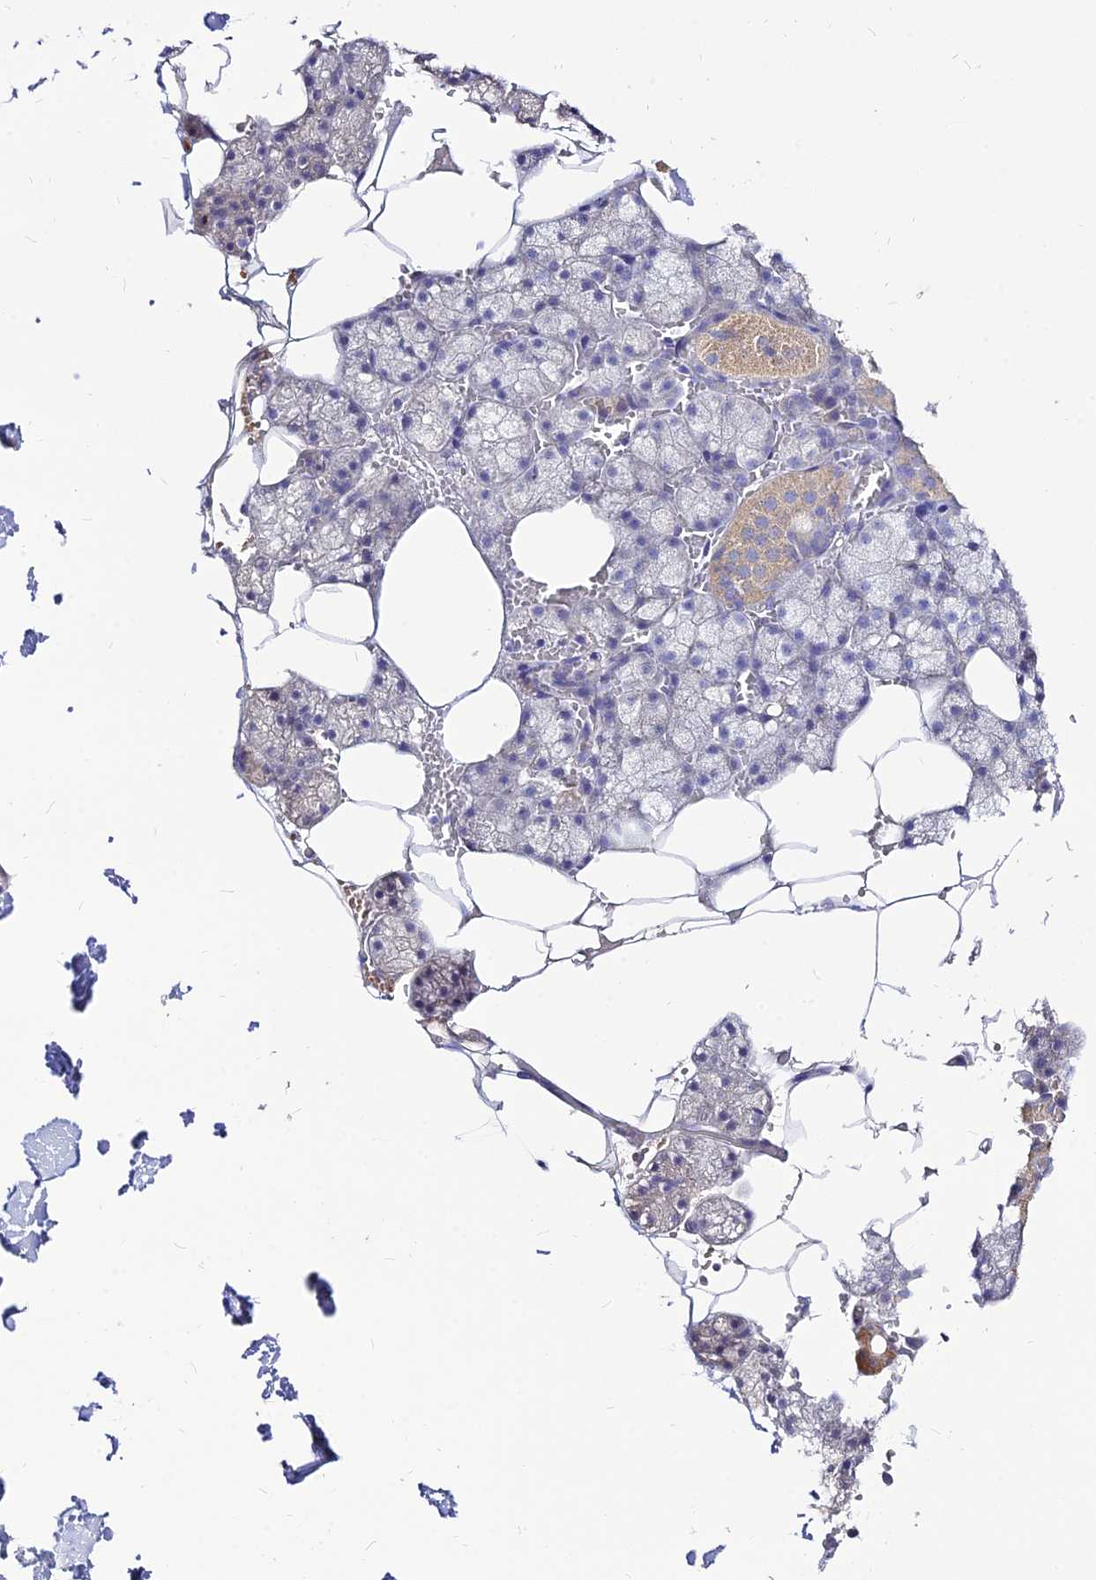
{"staining": {"intensity": "moderate", "quantity": "<25%", "location": "cytoplasmic/membranous"}, "tissue": "salivary gland", "cell_type": "Glandular cells", "image_type": "normal", "snomed": [{"axis": "morphology", "description": "Normal tissue, NOS"}, {"axis": "topography", "description": "Salivary gland"}], "caption": "The micrograph demonstrates staining of benign salivary gland, revealing moderate cytoplasmic/membranous protein staining (brown color) within glandular cells.", "gene": "CZIB", "patient": {"sex": "male", "age": 62}}